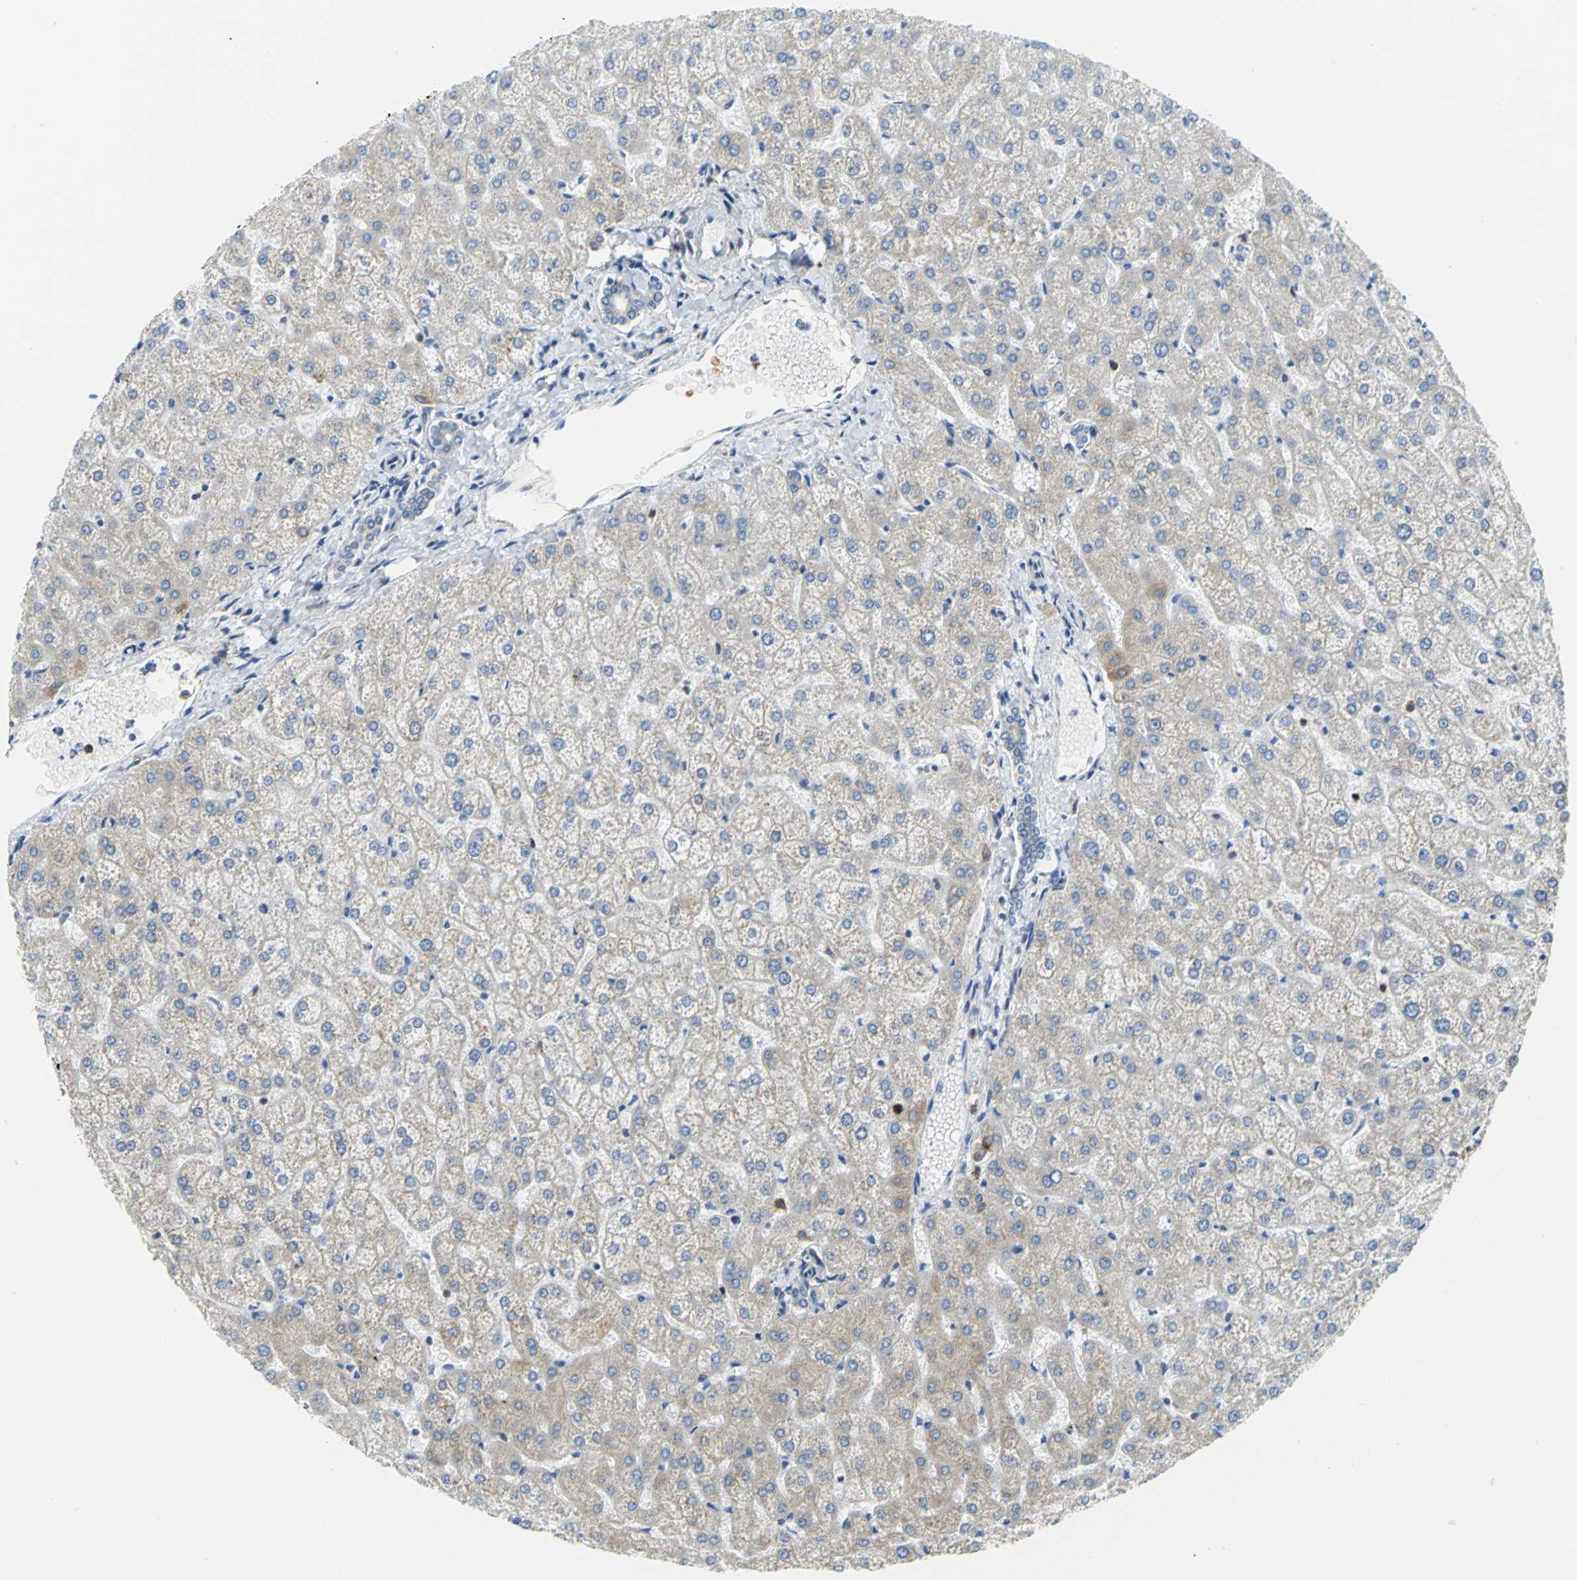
{"staining": {"intensity": "negative", "quantity": "none", "location": "none"}, "tissue": "liver", "cell_type": "Cholangiocytes", "image_type": "normal", "snomed": [{"axis": "morphology", "description": "Normal tissue, NOS"}, {"axis": "topography", "description": "Liver"}], "caption": "IHC photomicrograph of unremarkable liver stained for a protein (brown), which displays no staining in cholangiocytes. (DAB immunohistochemistry visualized using brightfield microscopy, high magnification).", "gene": "YBX1", "patient": {"sex": "female", "age": 32}}